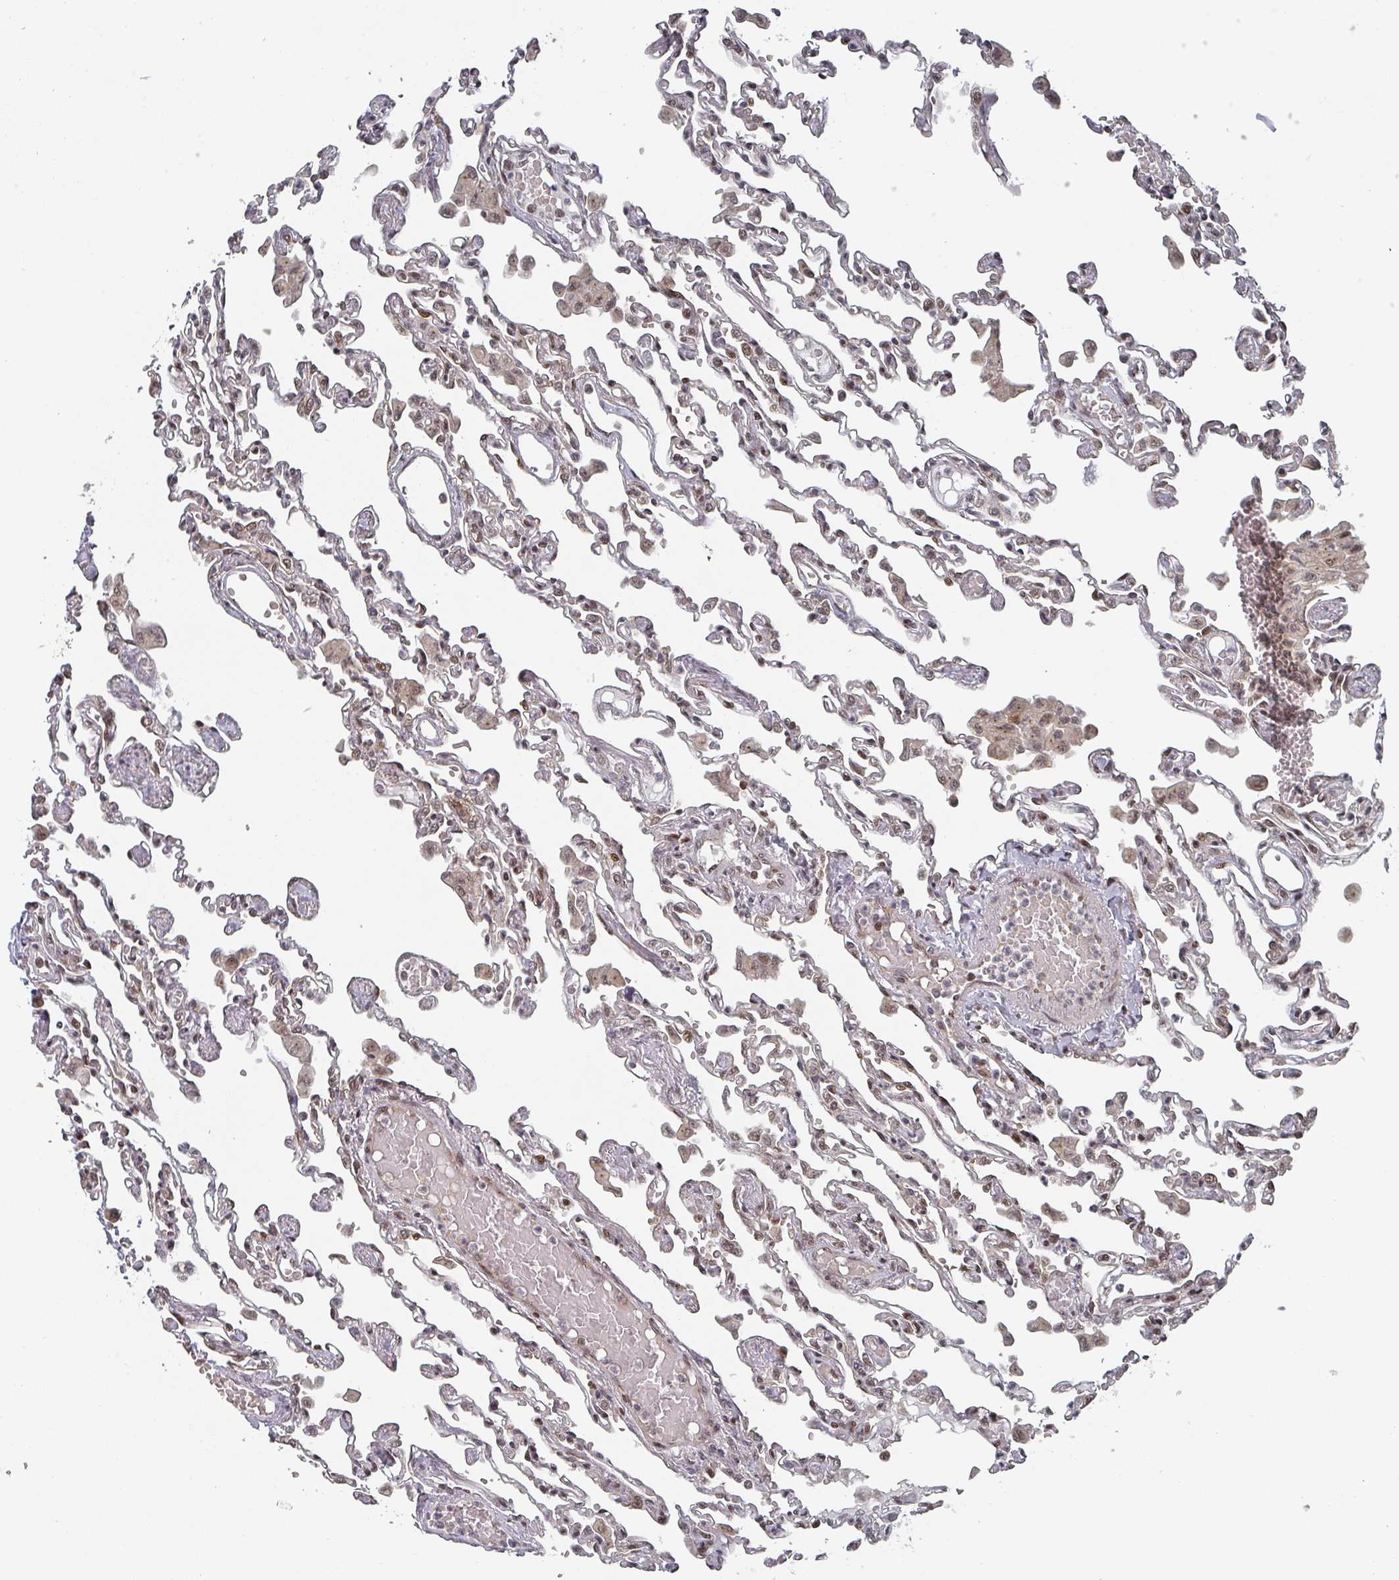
{"staining": {"intensity": "weak", "quantity": "25%-75%", "location": "nuclear"}, "tissue": "lung", "cell_type": "Alveolar cells", "image_type": "normal", "snomed": [{"axis": "morphology", "description": "Normal tissue, NOS"}, {"axis": "topography", "description": "Bronchus"}, {"axis": "topography", "description": "Lung"}], "caption": "An image of lung stained for a protein demonstrates weak nuclear brown staining in alveolar cells.", "gene": "KIF1C", "patient": {"sex": "female", "age": 49}}